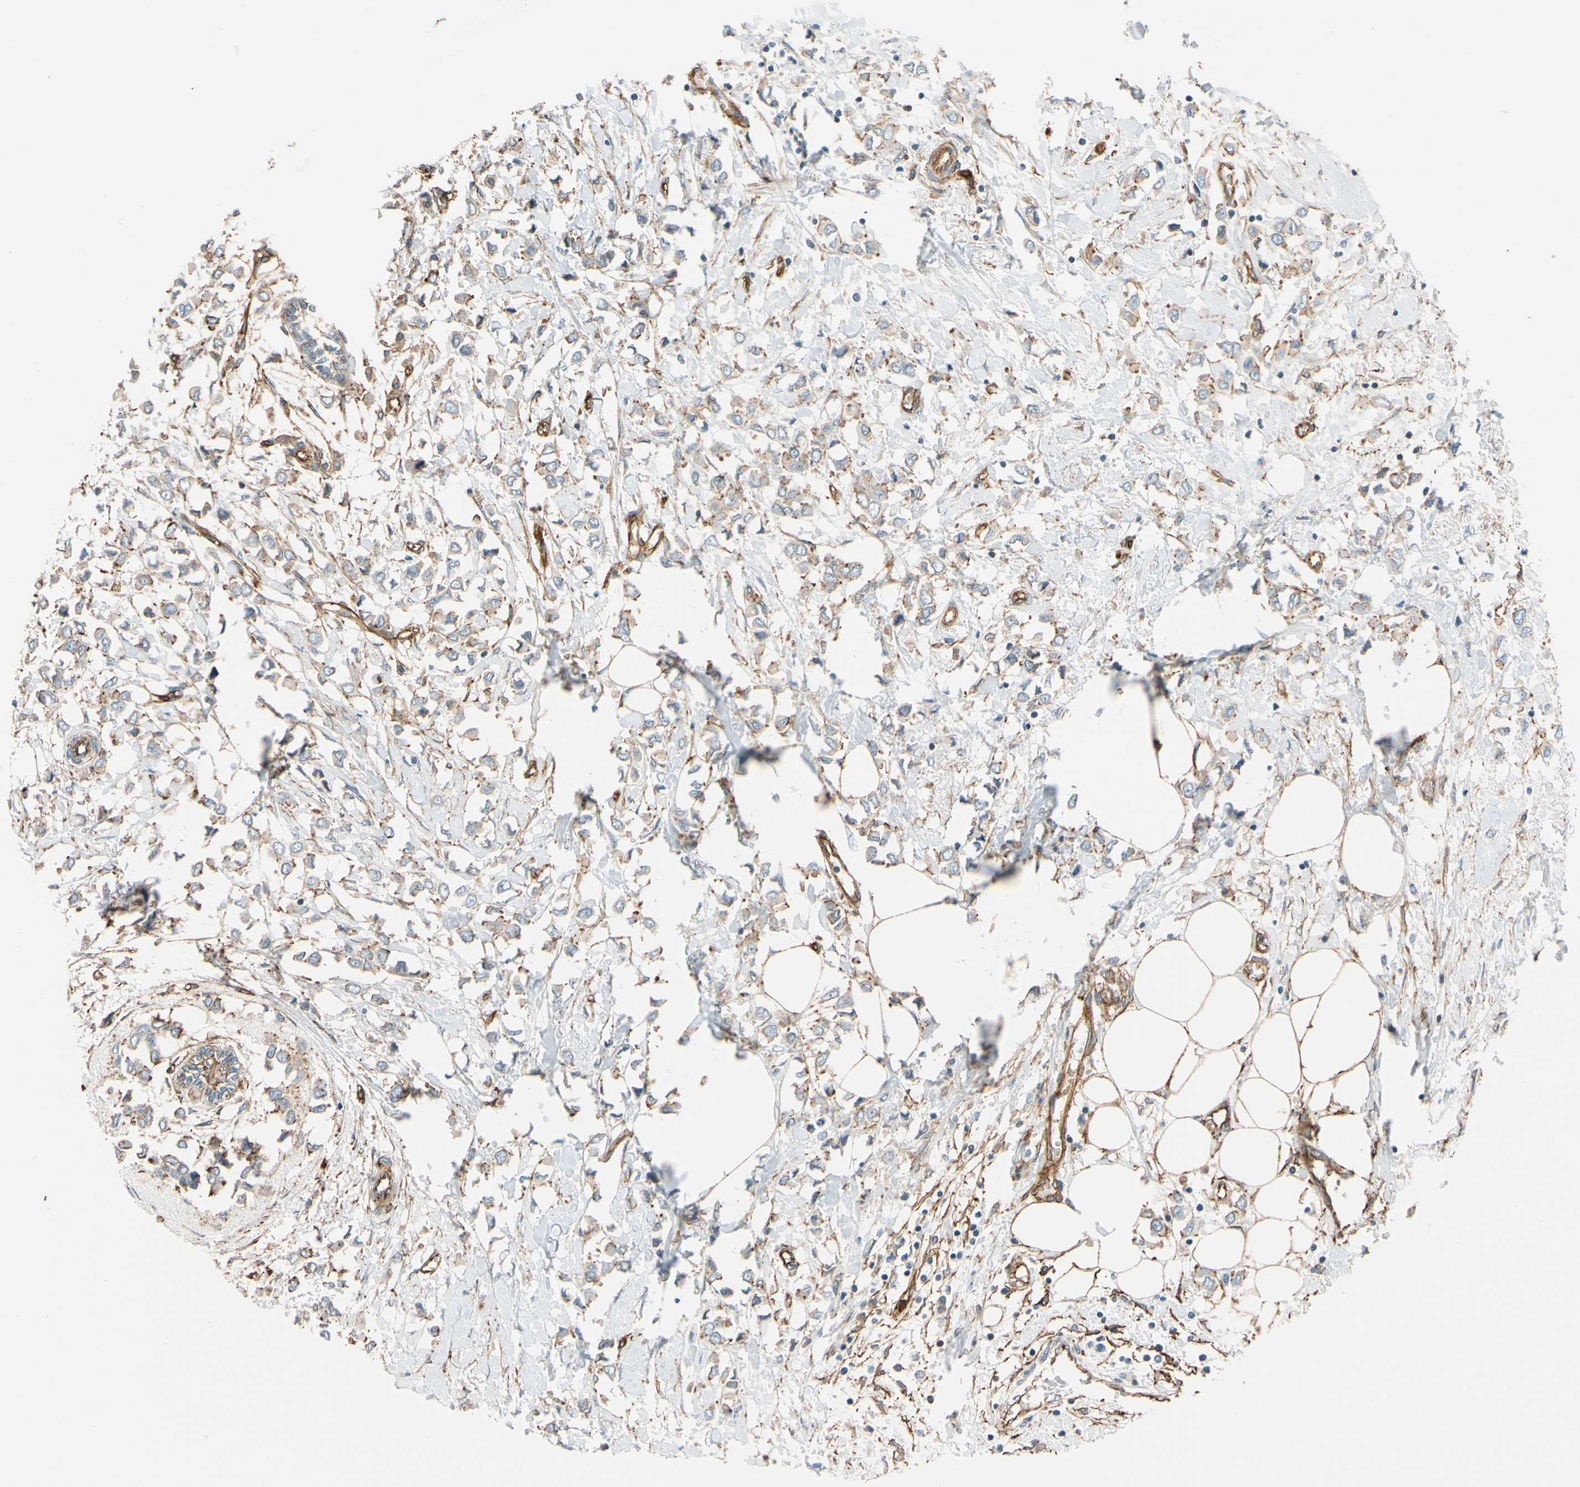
{"staining": {"intensity": "weak", "quantity": ">75%", "location": "cytoplasmic/membranous"}, "tissue": "breast cancer", "cell_type": "Tumor cells", "image_type": "cancer", "snomed": [{"axis": "morphology", "description": "Lobular carcinoma"}, {"axis": "topography", "description": "Breast"}], "caption": "Weak cytoplasmic/membranous protein expression is seen in about >75% of tumor cells in lobular carcinoma (breast).", "gene": "SPTAN1", "patient": {"sex": "female", "age": 51}}